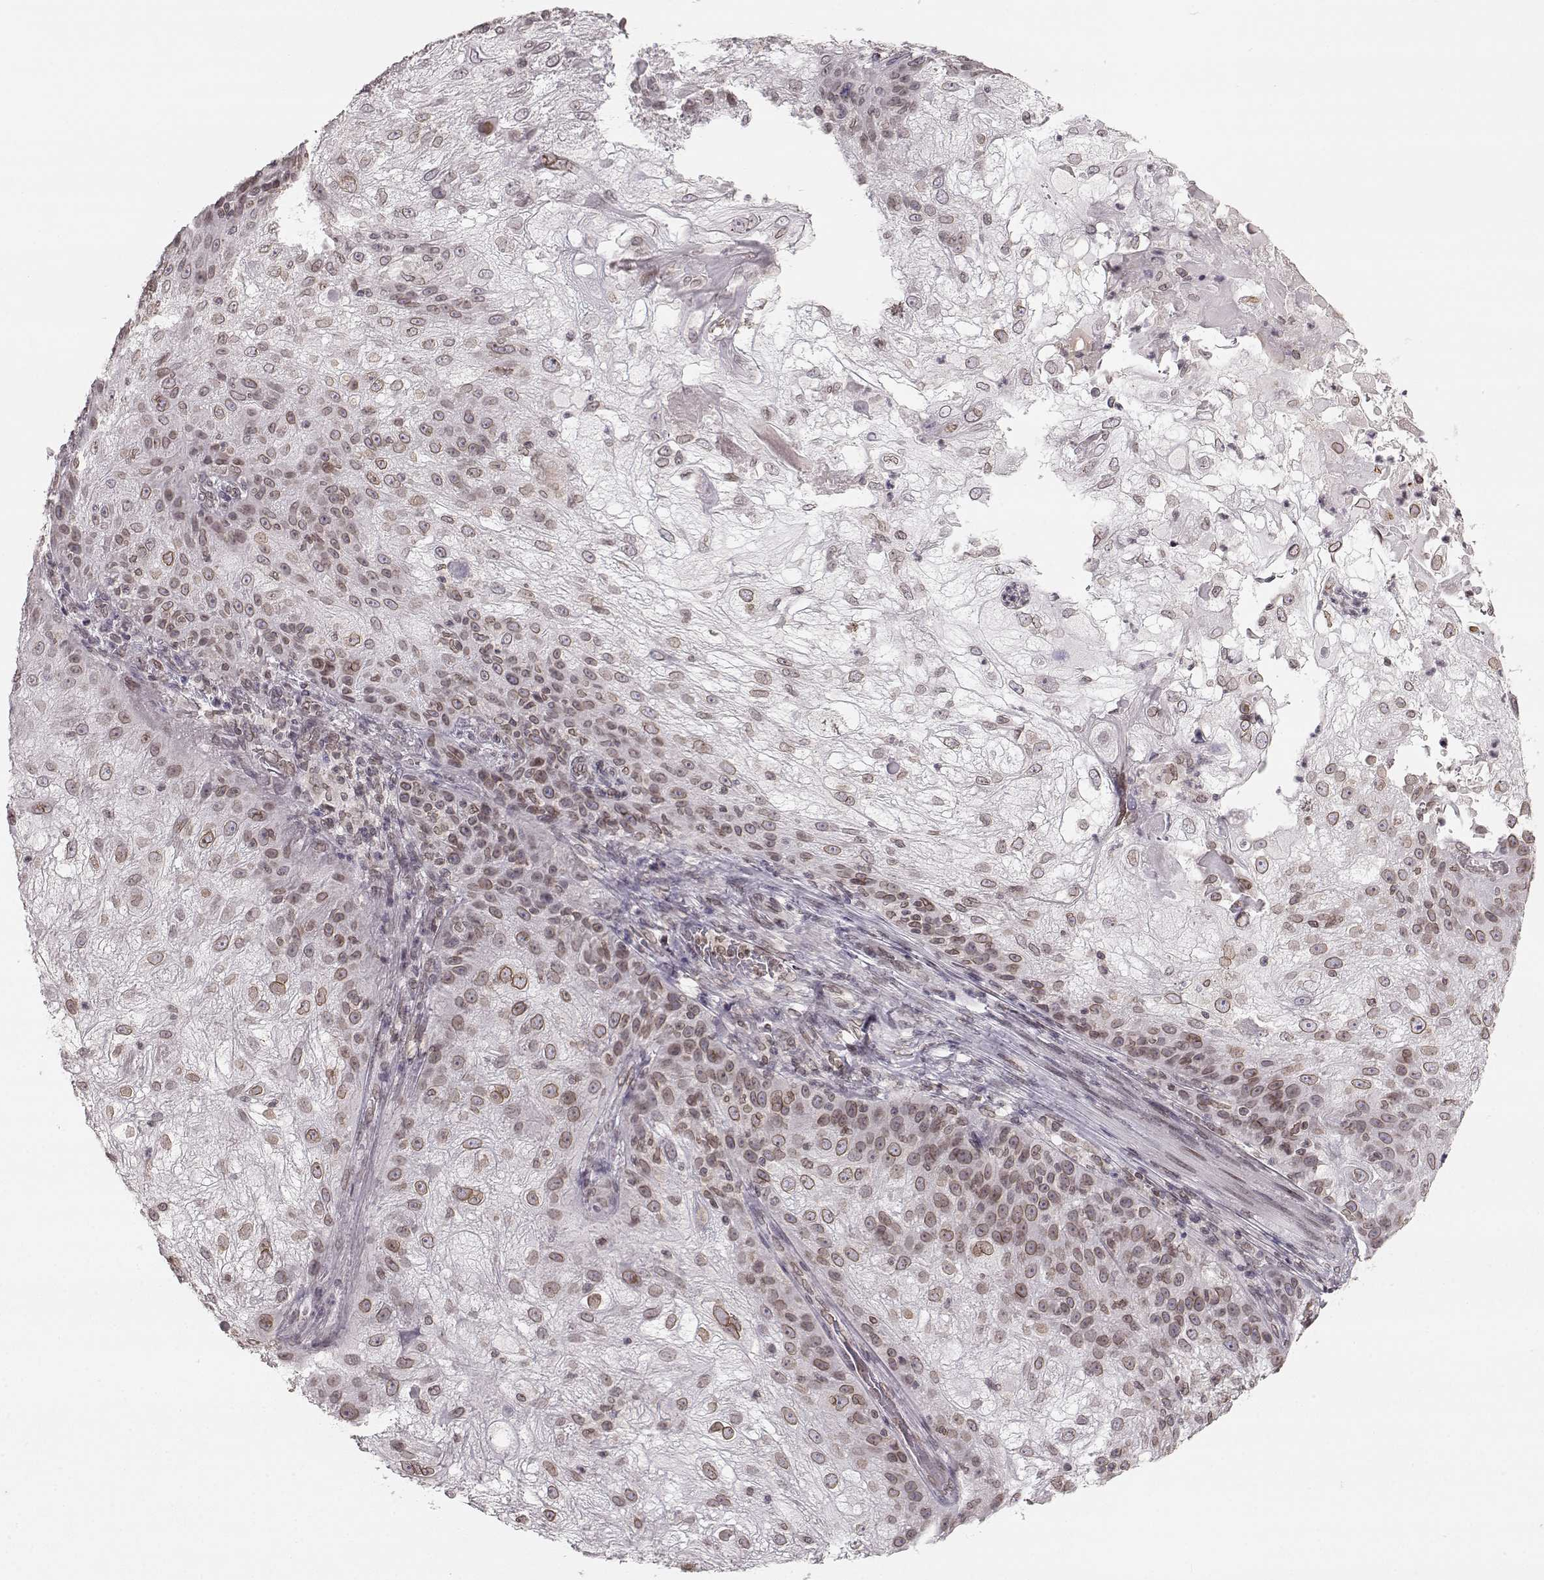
{"staining": {"intensity": "moderate", "quantity": "25%-75%", "location": "cytoplasmic/membranous,nuclear"}, "tissue": "skin cancer", "cell_type": "Tumor cells", "image_type": "cancer", "snomed": [{"axis": "morphology", "description": "Normal tissue, NOS"}, {"axis": "morphology", "description": "Squamous cell carcinoma, NOS"}, {"axis": "topography", "description": "Skin"}], "caption": "Immunohistochemistry (IHC) micrograph of human skin cancer stained for a protein (brown), which exhibits medium levels of moderate cytoplasmic/membranous and nuclear staining in approximately 25%-75% of tumor cells.", "gene": "DCAF12", "patient": {"sex": "female", "age": 83}}